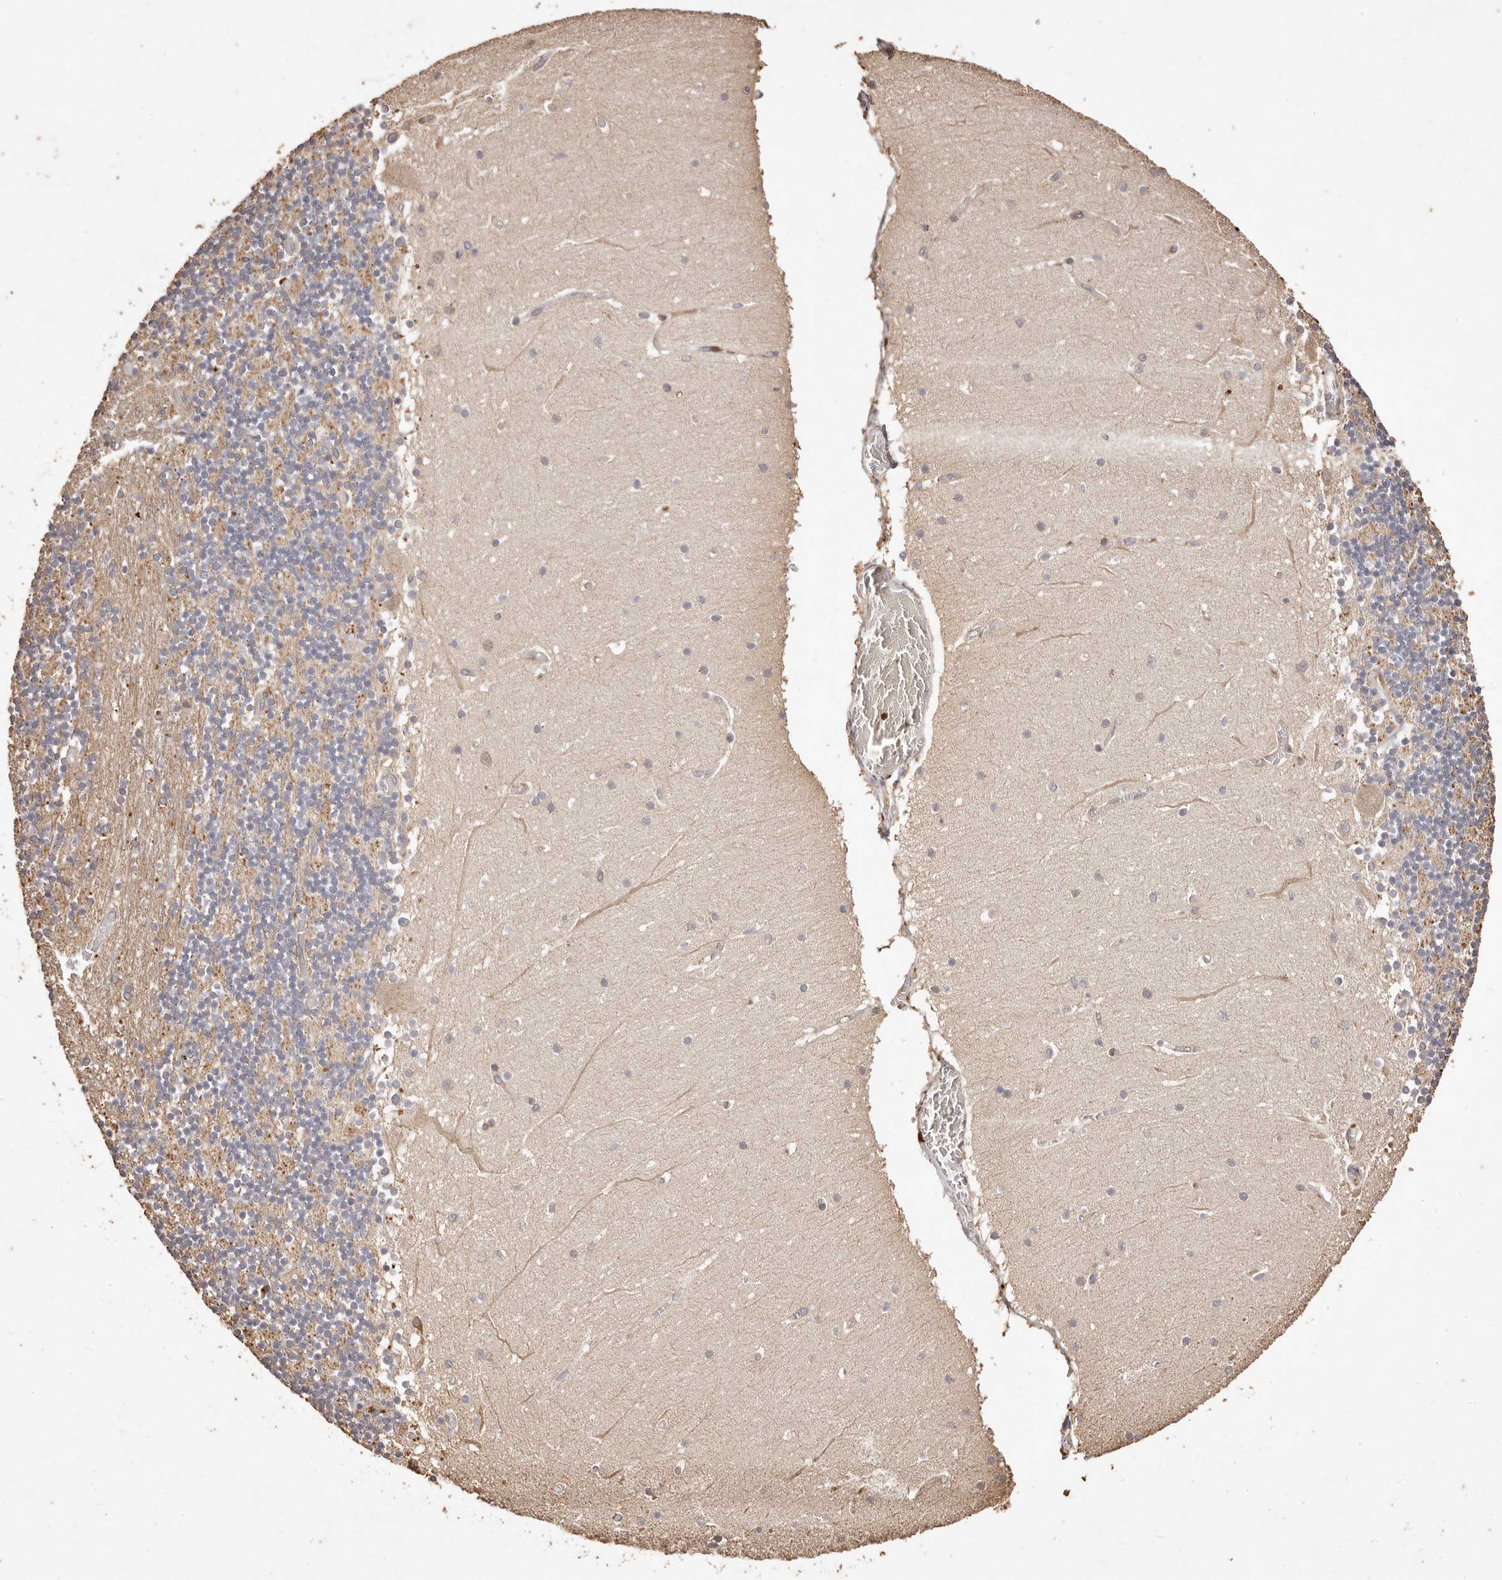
{"staining": {"intensity": "moderate", "quantity": "25%-75%", "location": "cytoplasmic/membranous"}, "tissue": "cerebellum", "cell_type": "Cells in granular layer", "image_type": "normal", "snomed": [{"axis": "morphology", "description": "Normal tissue, NOS"}, {"axis": "topography", "description": "Cerebellum"}], "caption": "This photomicrograph displays benign cerebellum stained with immunohistochemistry (IHC) to label a protein in brown. The cytoplasmic/membranous of cells in granular layer show moderate positivity for the protein. Nuclei are counter-stained blue.", "gene": "KIF9", "patient": {"sex": "female", "age": 28}}